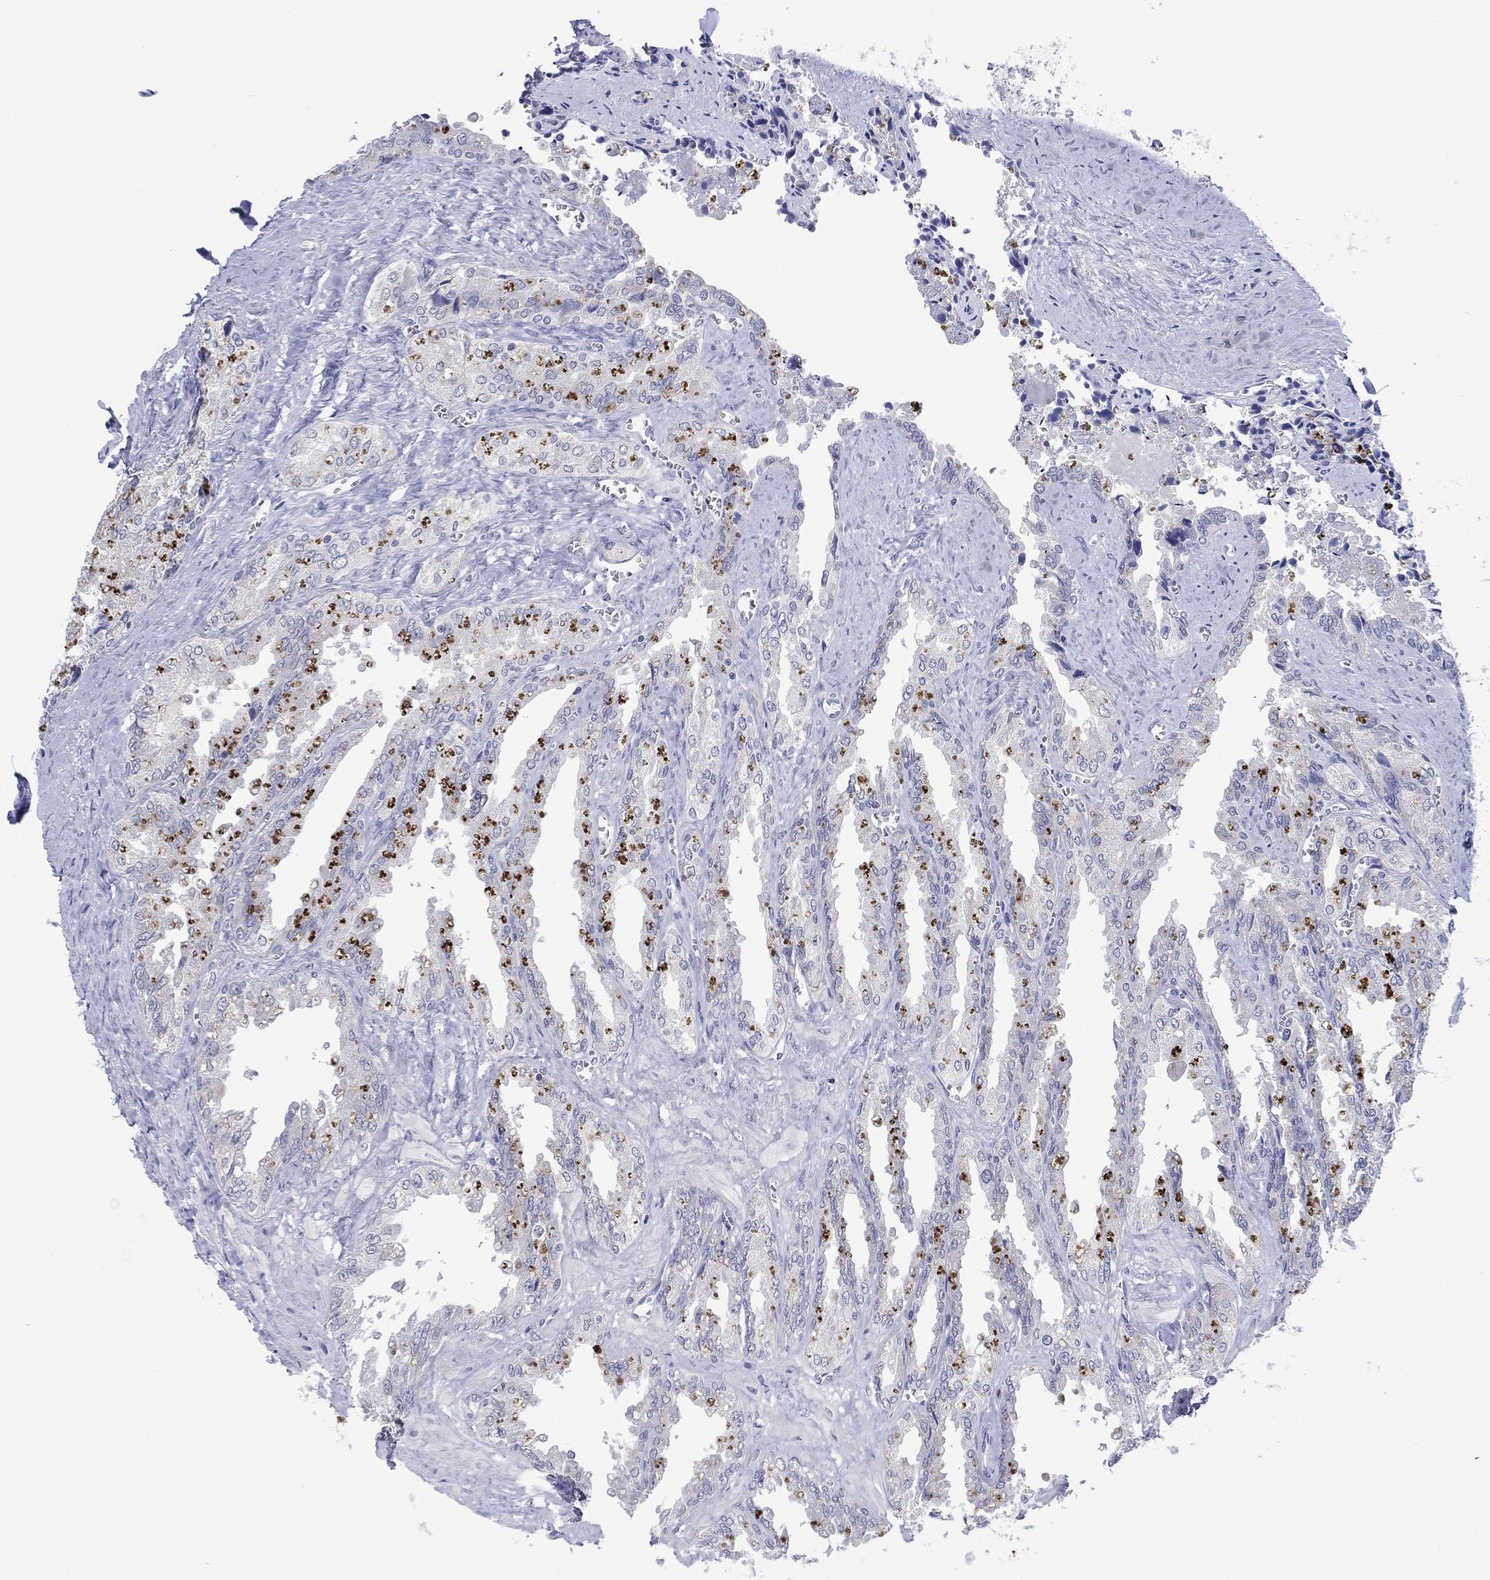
{"staining": {"intensity": "negative", "quantity": "none", "location": "none"}, "tissue": "seminal vesicle", "cell_type": "Glandular cells", "image_type": "normal", "snomed": [{"axis": "morphology", "description": "Normal tissue, NOS"}, {"axis": "topography", "description": "Seminal veicle"}], "caption": "An image of human seminal vesicle is negative for staining in glandular cells. (IHC, brightfield microscopy, high magnification).", "gene": "FER1L6", "patient": {"sex": "male", "age": 67}}